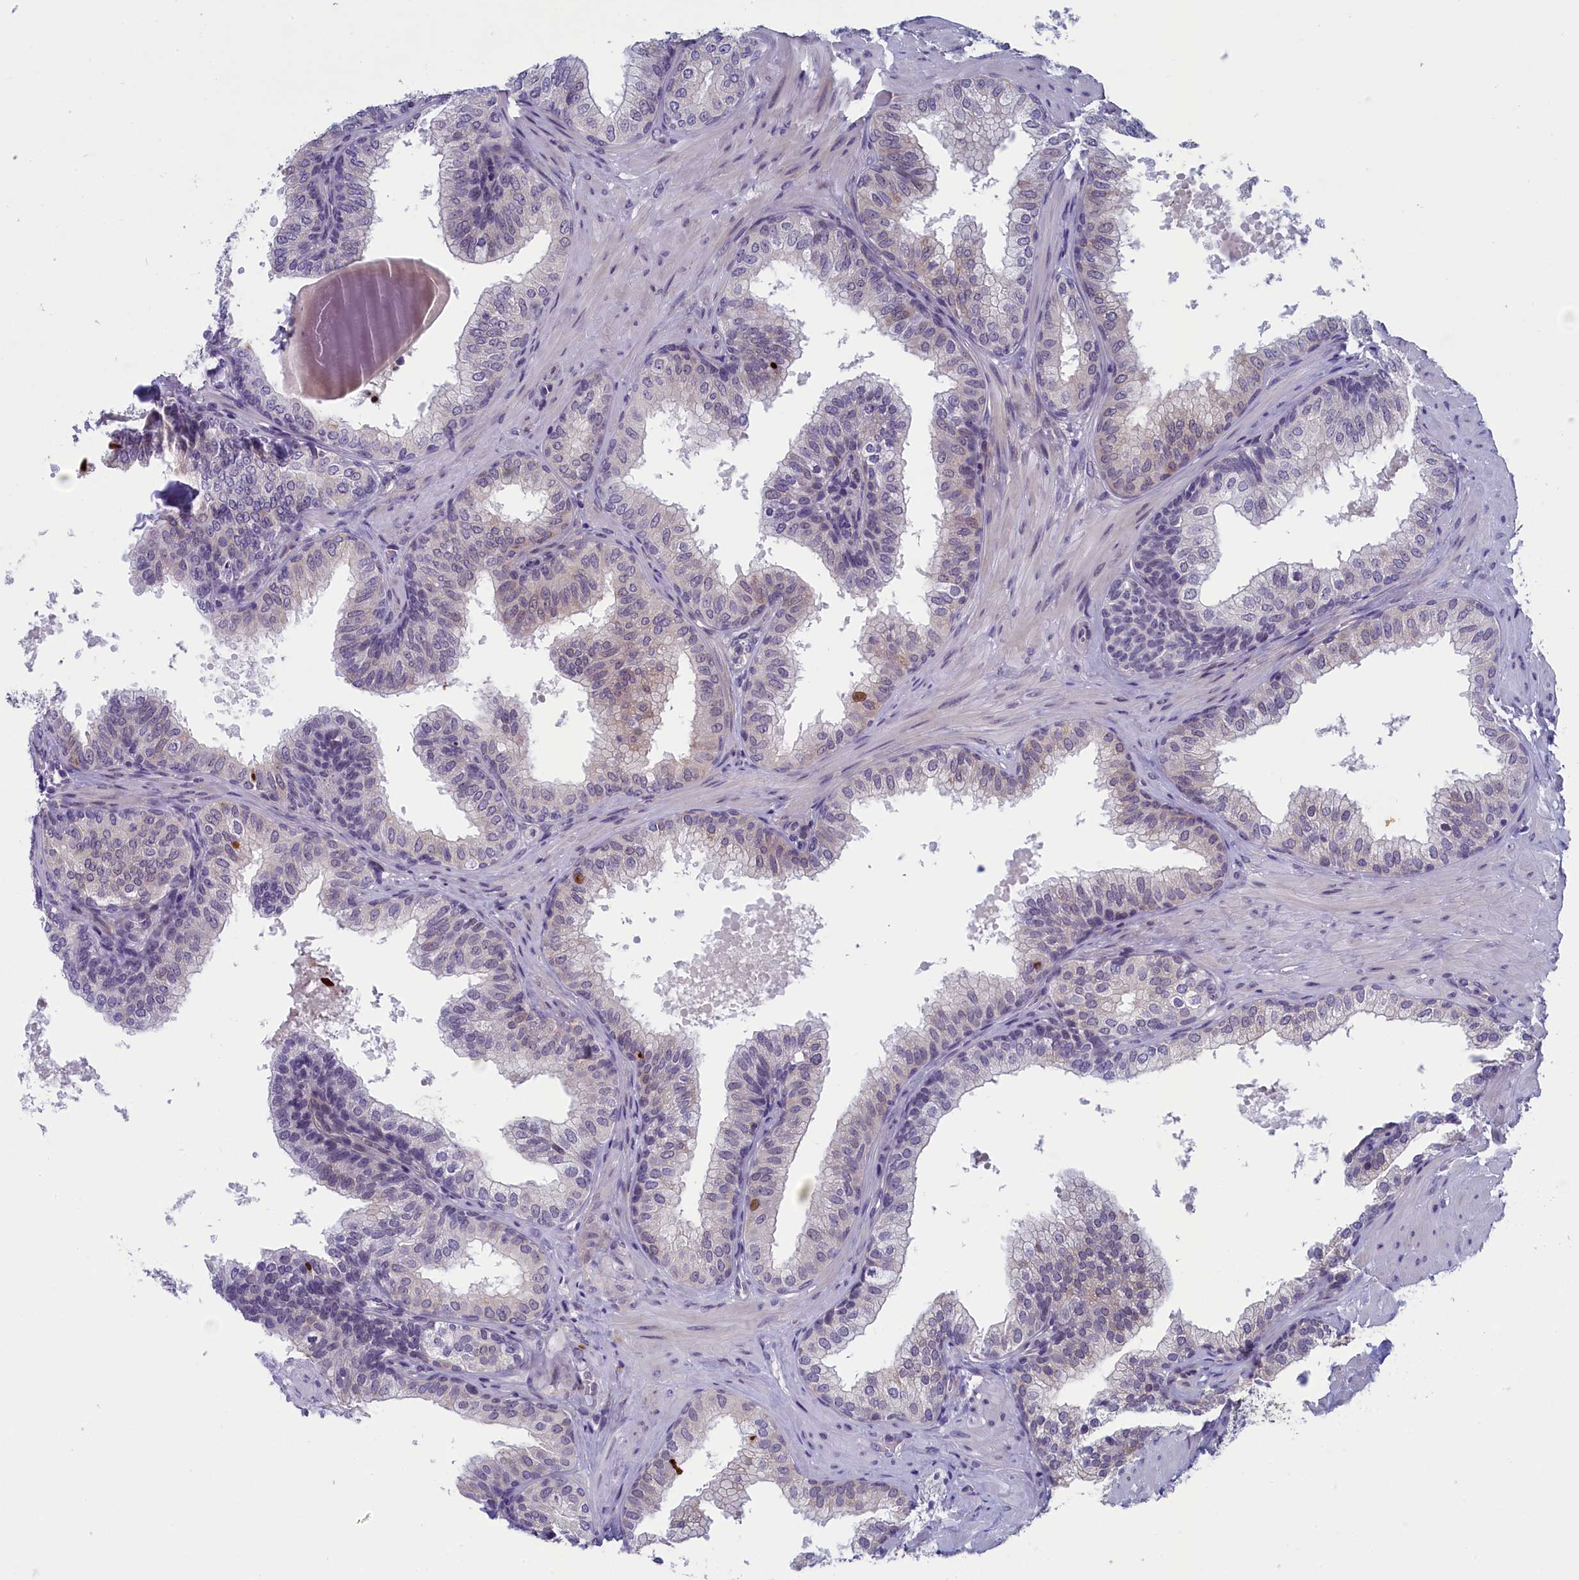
{"staining": {"intensity": "weak", "quantity": "<25%", "location": "nuclear"}, "tissue": "prostate", "cell_type": "Glandular cells", "image_type": "normal", "snomed": [{"axis": "morphology", "description": "Normal tissue, NOS"}, {"axis": "topography", "description": "Prostate"}], "caption": "DAB immunohistochemical staining of unremarkable prostate exhibits no significant expression in glandular cells. (DAB (3,3'-diaminobenzidine) immunohistochemistry with hematoxylin counter stain).", "gene": "CNEP1R1", "patient": {"sex": "male", "age": 60}}